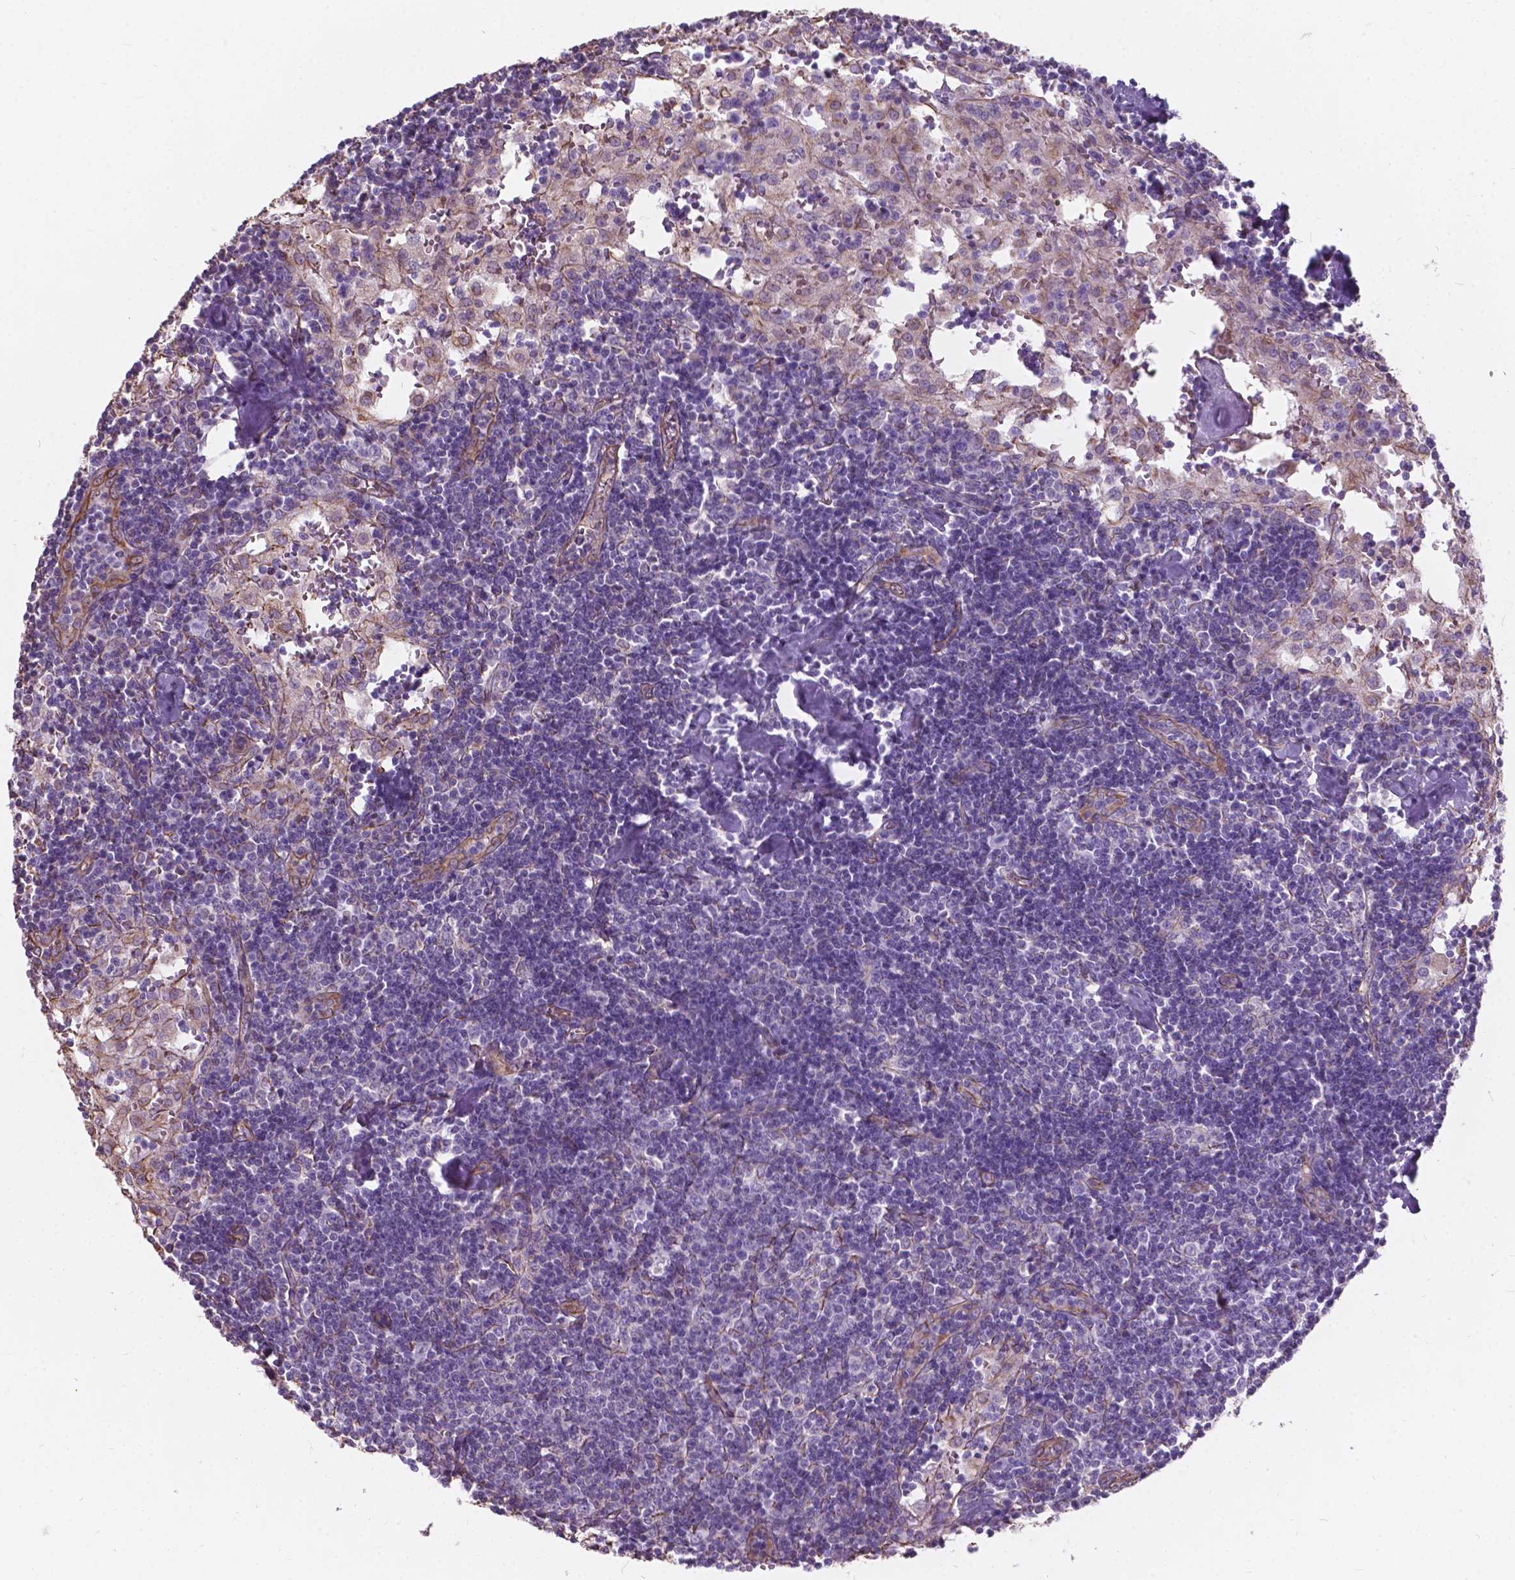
{"staining": {"intensity": "negative", "quantity": "none", "location": "none"}, "tissue": "lymph node", "cell_type": "Germinal center cells", "image_type": "normal", "snomed": [{"axis": "morphology", "description": "Normal tissue, NOS"}, {"axis": "topography", "description": "Lymph node"}], "caption": "Protein analysis of benign lymph node displays no significant staining in germinal center cells. Brightfield microscopy of immunohistochemistry stained with DAB (brown) and hematoxylin (blue), captured at high magnification.", "gene": "AMOT", "patient": {"sex": "male", "age": 55}}